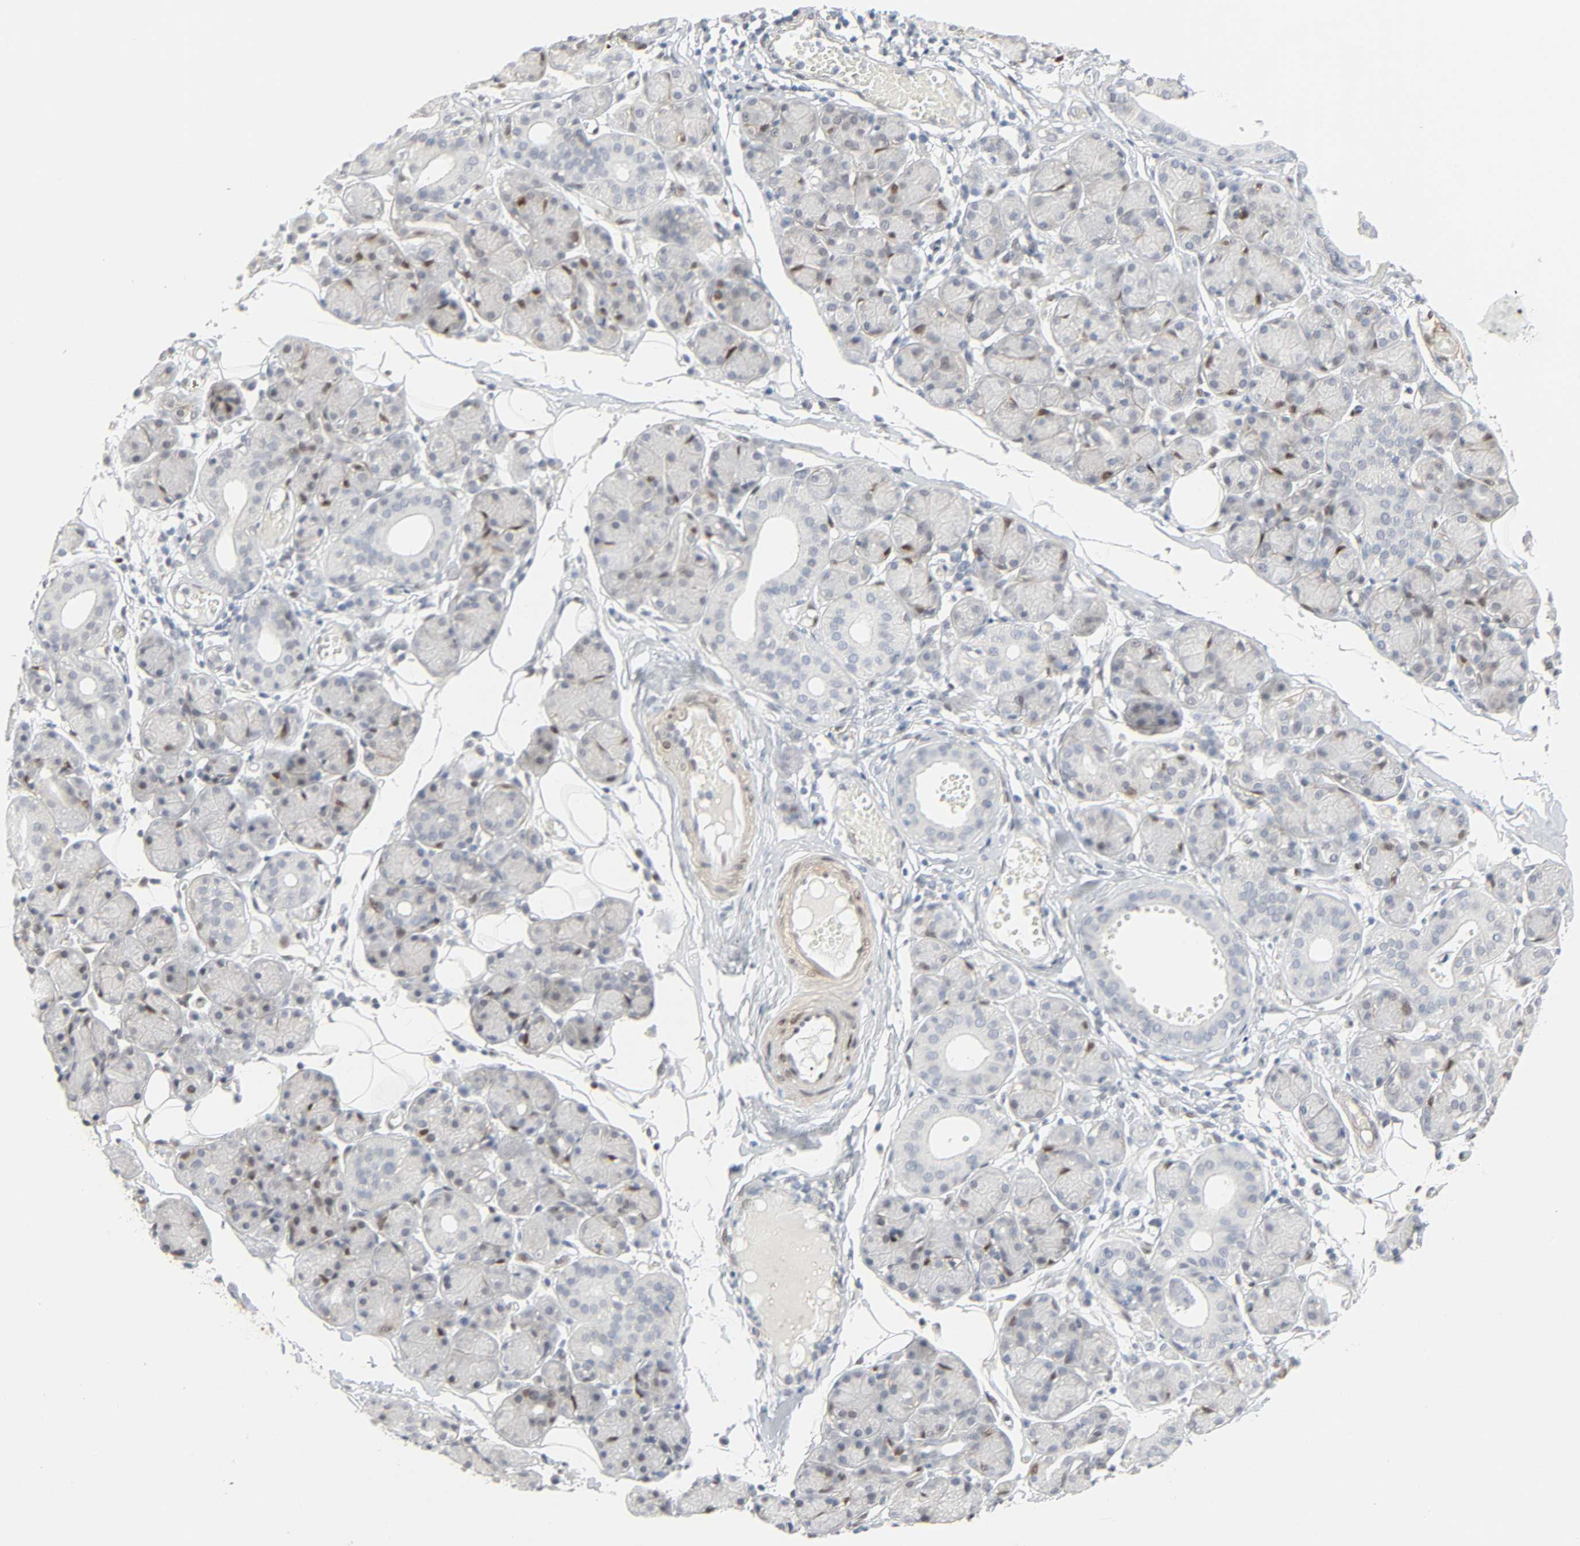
{"staining": {"intensity": "moderate", "quantity": "<25%", "location": "nuclear"}, "tissue": "salivary gland", "cell_type": "Glandular cells", "image_type": "normal", "snomed": [{"axis": "morphology", "description": "Normal tissue, NOS"}, {"axis": "topography", "description": "Salivary gland"}], "caption": "Brown immunohistochemical staining in normal human salivary gland shows moderate nuclear positivity in about <25% of glandular cells.", "gene": "ZBTB16", "patient": {"sex": "male", "age": 54}}